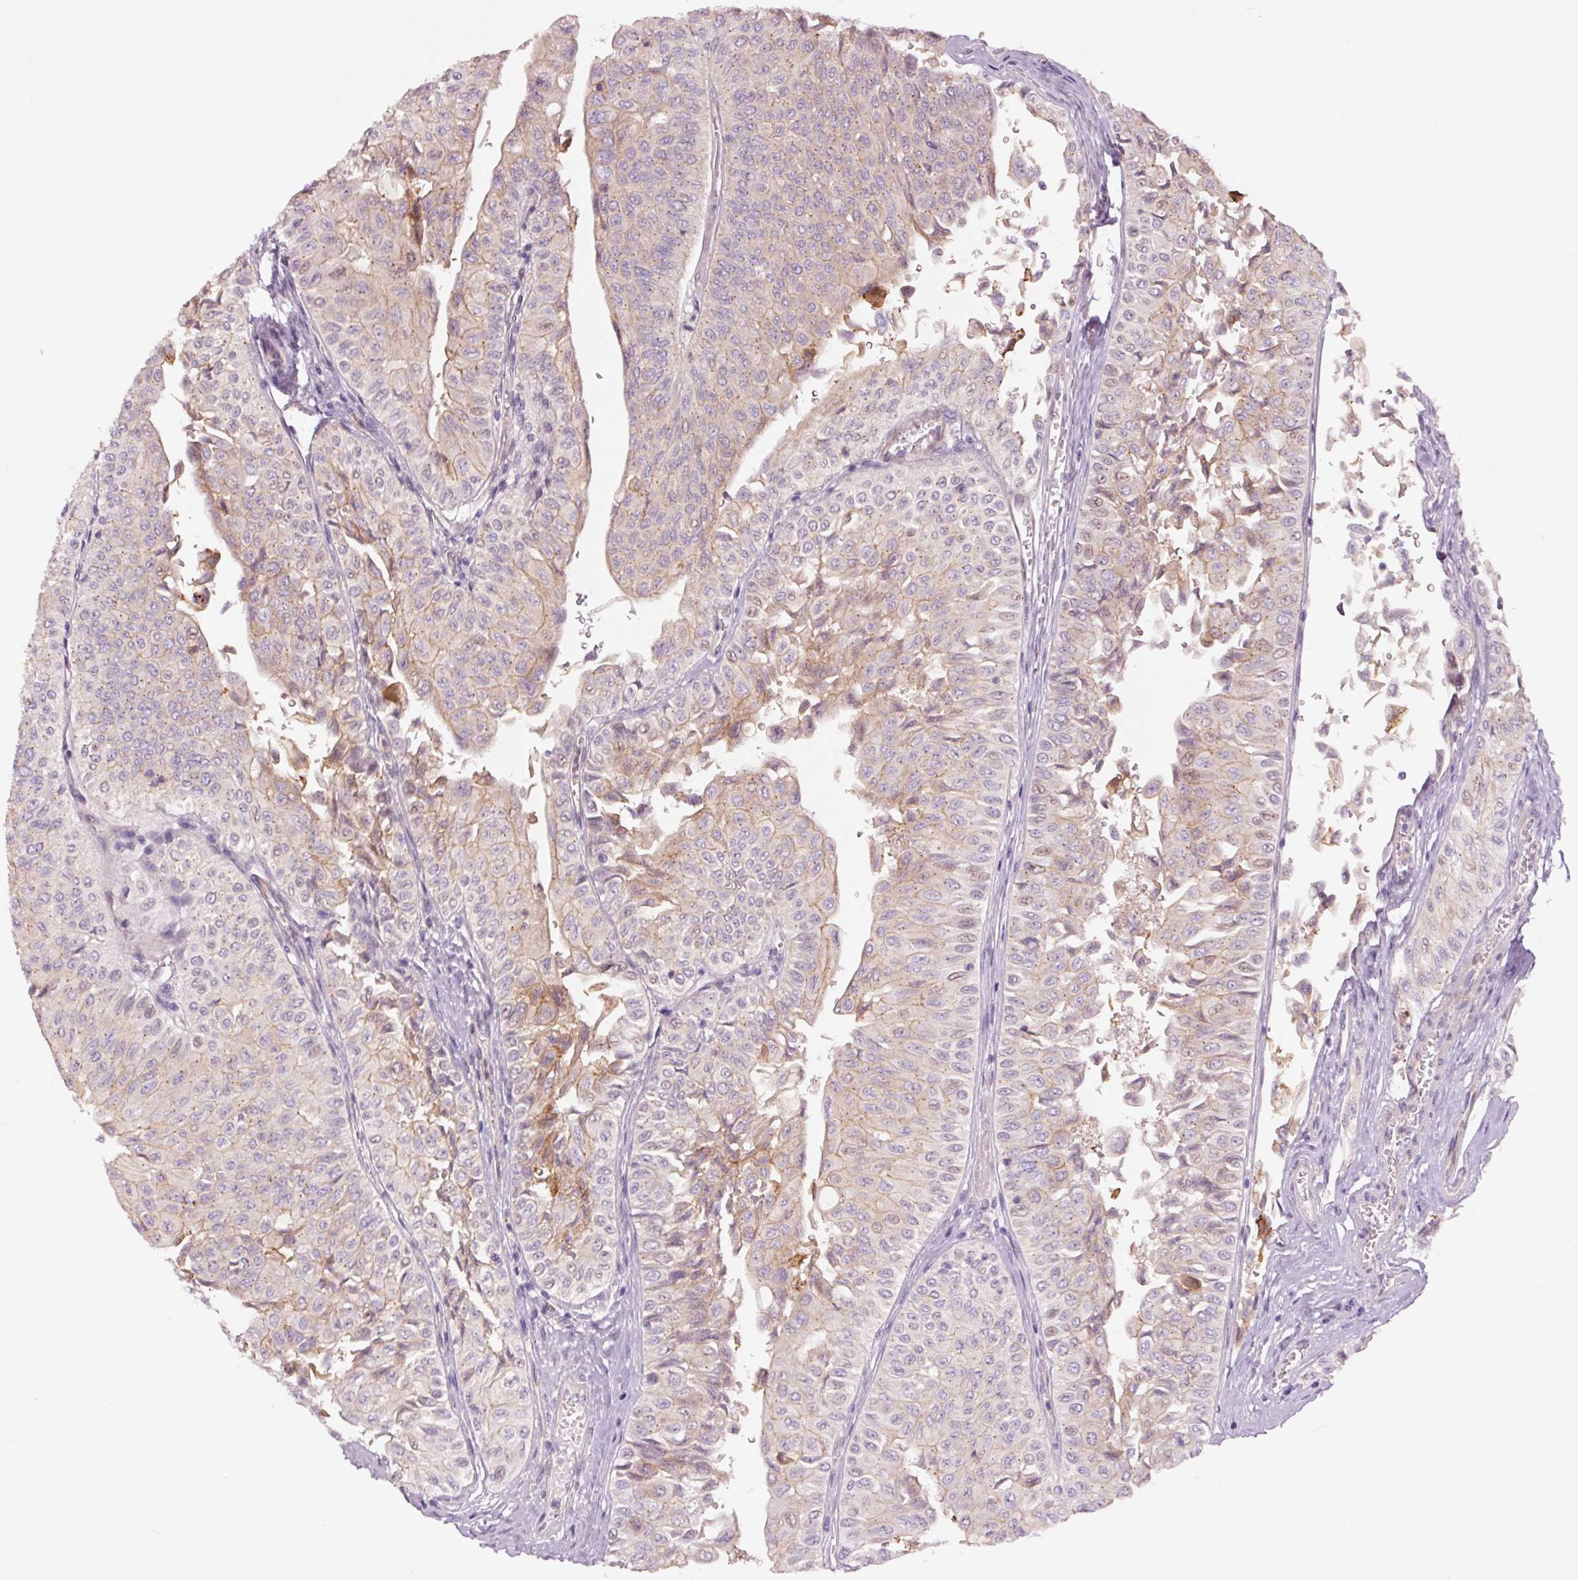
{"staining": {"intensity": "moderate", "quantity": "<25%", "location": "cytoplasmic/membranous,nuclear"}, "tissue": "urothelial cancer", "cell_type": "Tumor cells", "image_type": "cancer", "snomed": [{"axis": "morphology", "description": "Urothelial carcinoma, NOS"}, {"axis": "topography", "description": "Urinary bladder"}], "caption": "Brown immunohistochemical staining in transitional cell carcinoma shows moderate cytoplasmic/membranous and nuclear staining in approximately <25% of tumor cells.", "gene": "DAPP1", "patient": {"sex": "male", "age": 59}}